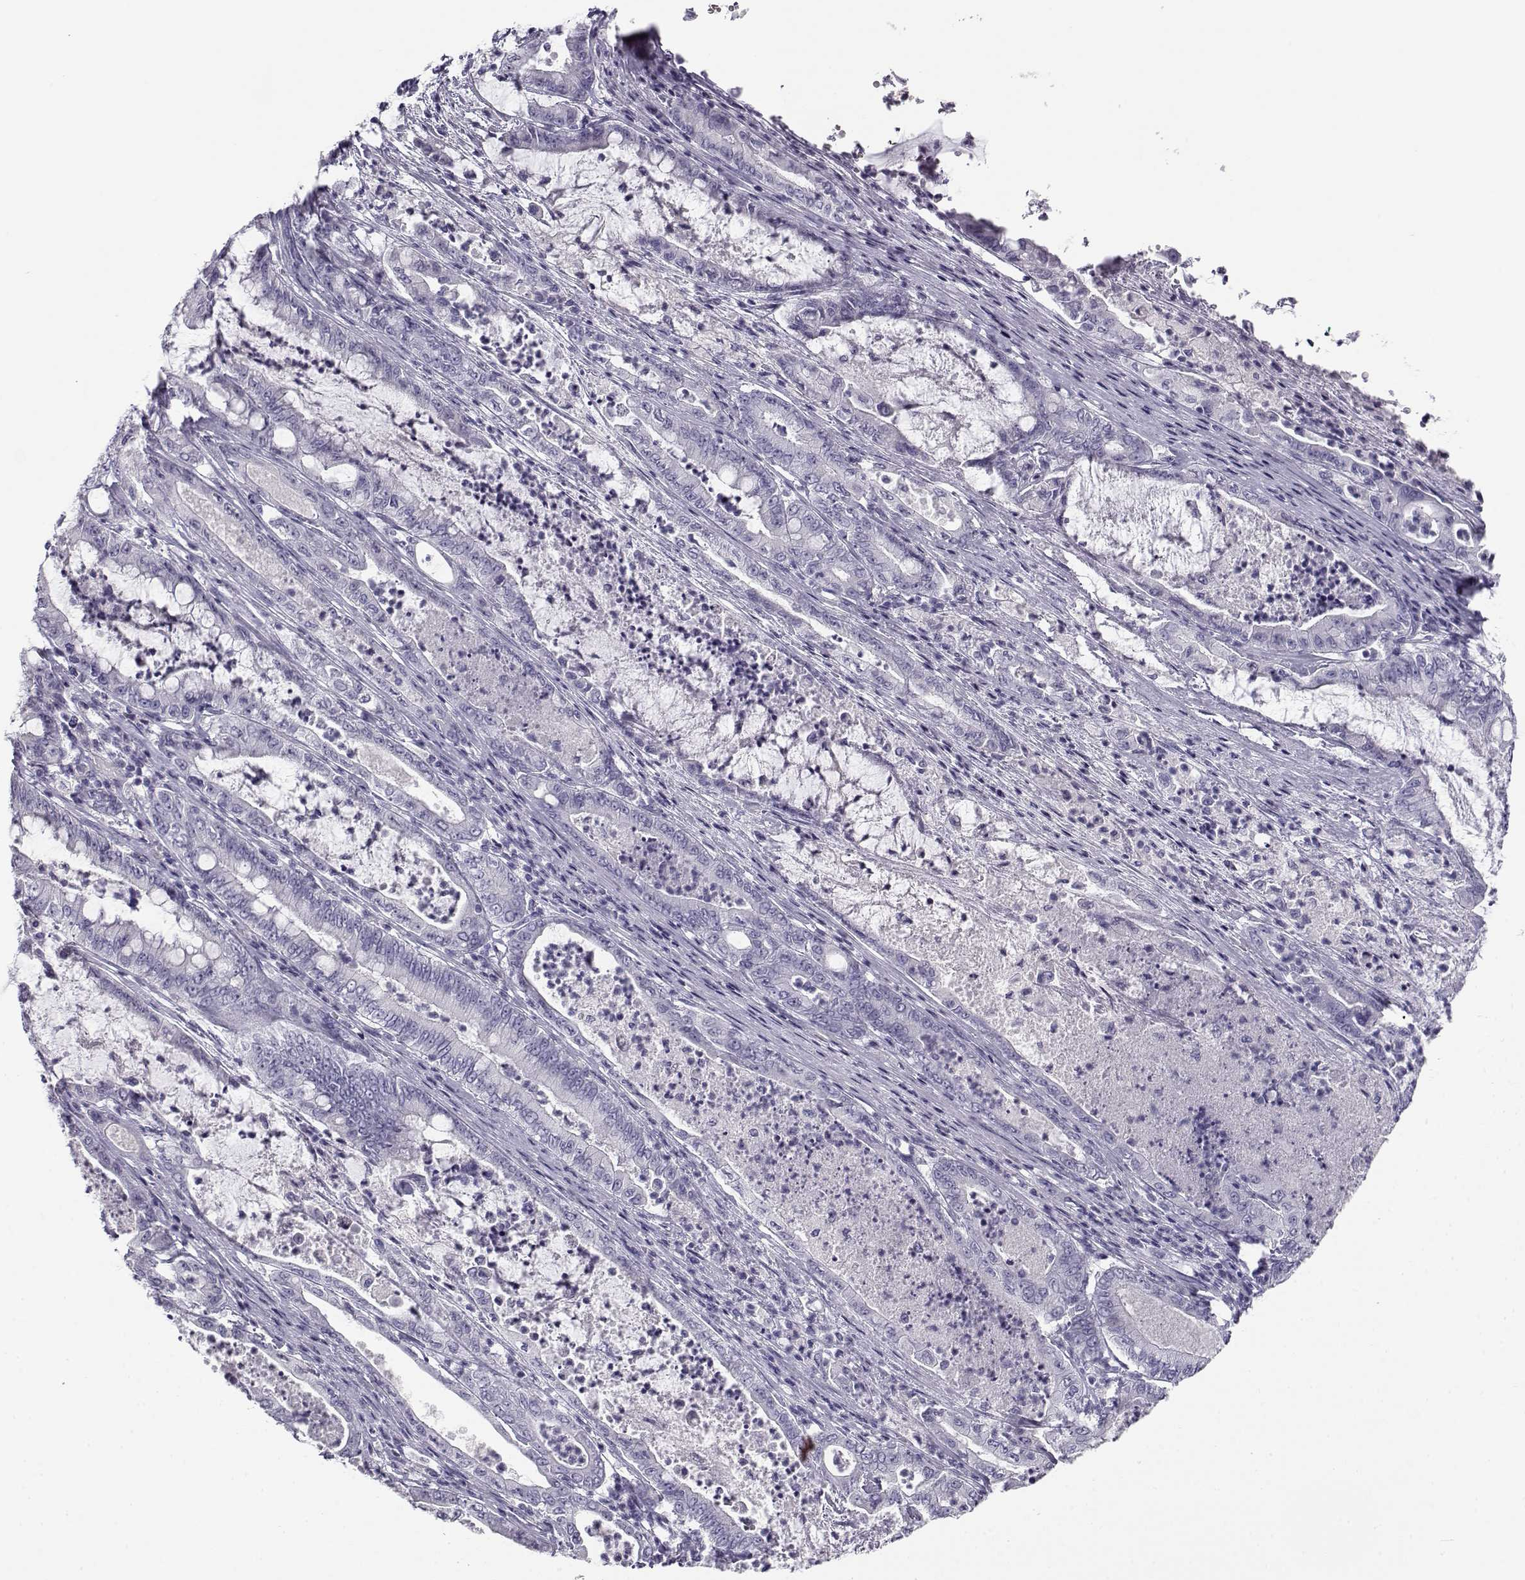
{"staining": {"intensity": "negative", "quantity": "none", "location": "none"}, "tissue": "pancreatic cancer", "cell_type": "Tumor cells", "image_type": "cancer", "snomed": [{"axis": "morphology", "description": "Adenocarcinoma, NOS"}, {"axis": "topography", "description": "Pancreas"}], "caption": "DAB immunohistochemical staining of pancreatic cancer (adenocarcinoma) displays no significant expression in tumor cells.", "gene": "CABS1", "patient": {"sex": "male", "age": 71}}